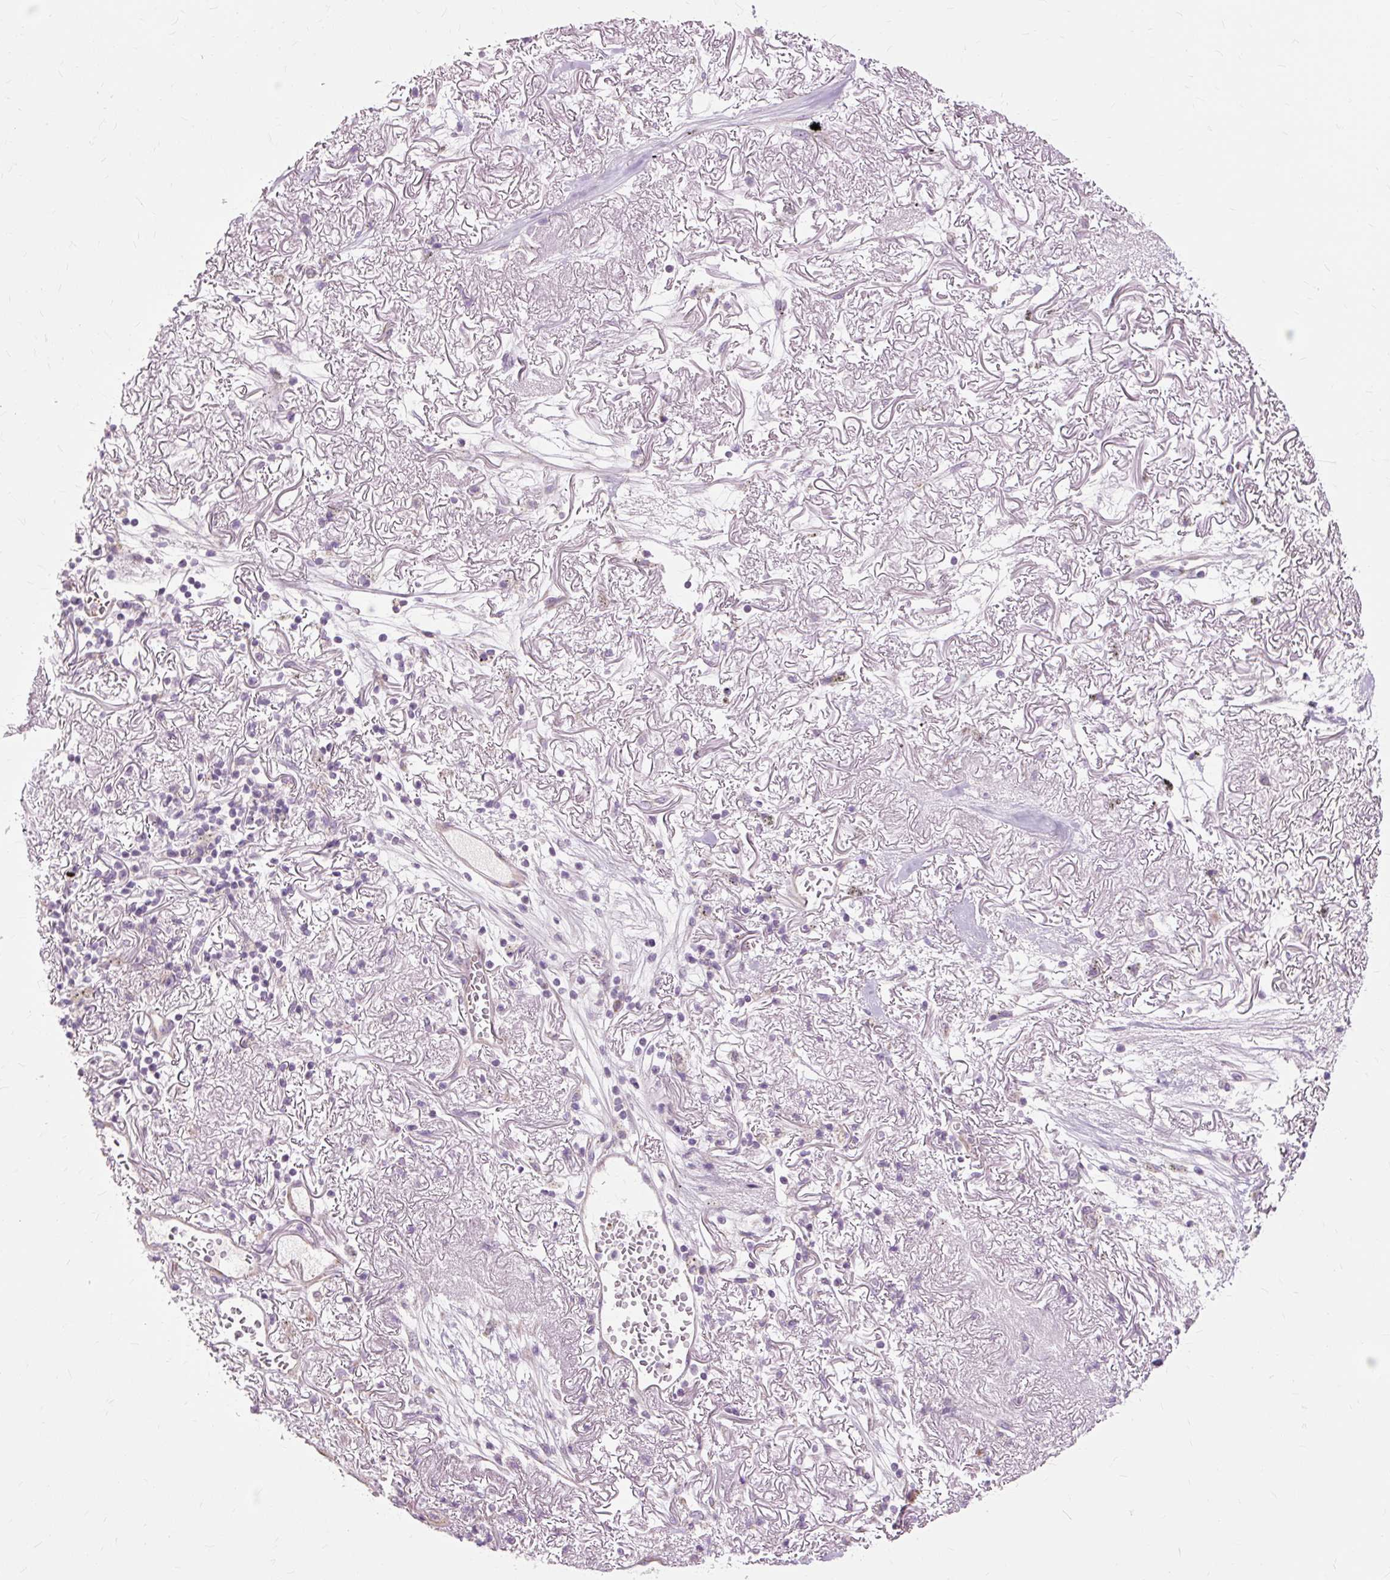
{"staining": {"intensity": "weak", "quantity": "<25%", "location": "cytoplasmic/membranous"}, "tissue": "lung cancer", "cell_type": "Tumor cells", "image_type": "cancer", "snomed": [{"axis": "morphology", "description": "Squamous cell carcinoma, NOS"}, {"axis": "topography", "description": "Lung"}], "caption": "A photomicrograph of lung cancer stained for a protein shows no brown staining in tumor cells.", "gene": "PDZD2", "patient": {"sex": "female", "age": 73}}